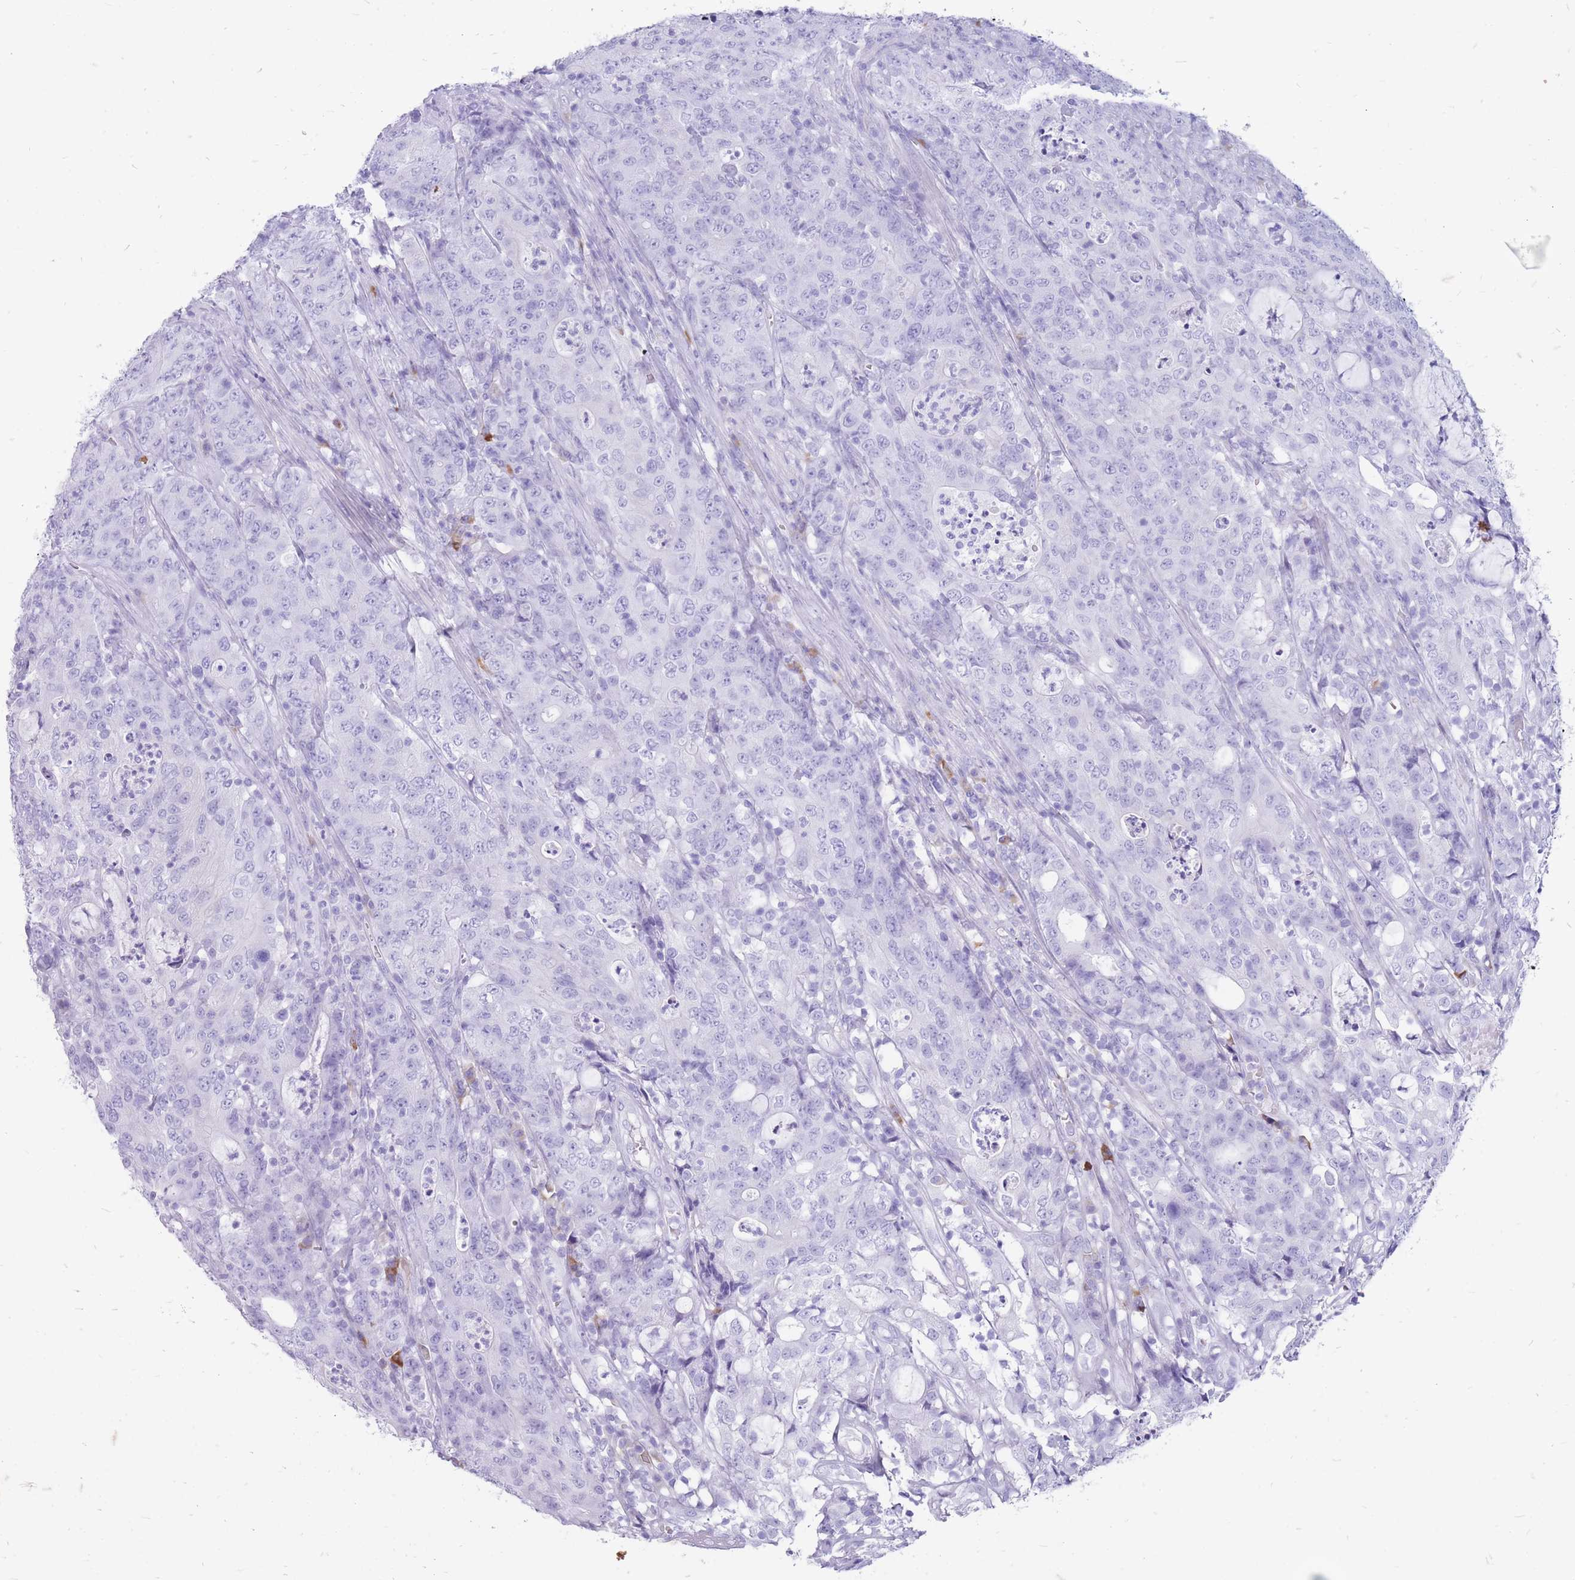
{"staining": {"intensity": "negative", "quantity": "none", "location": "none"}, "tissue": "colorectal cancer", "cell_type": "Tumor cells", "image_type": "cancer", "snomed": [{"axis": "morphology", "description": "Adenocarcinoma, NOS"}, {"axis": "topography", "description": "Colon"}], "caption": "This histopathology image is of colorectal adenocarcinoma stained with IHC to label a protein in brown with the nuclei are counter-stained blue. There is no positivity in tumor cells.", "gene": "ZFP37", "patient": {"sex": "male", "age": 83}}